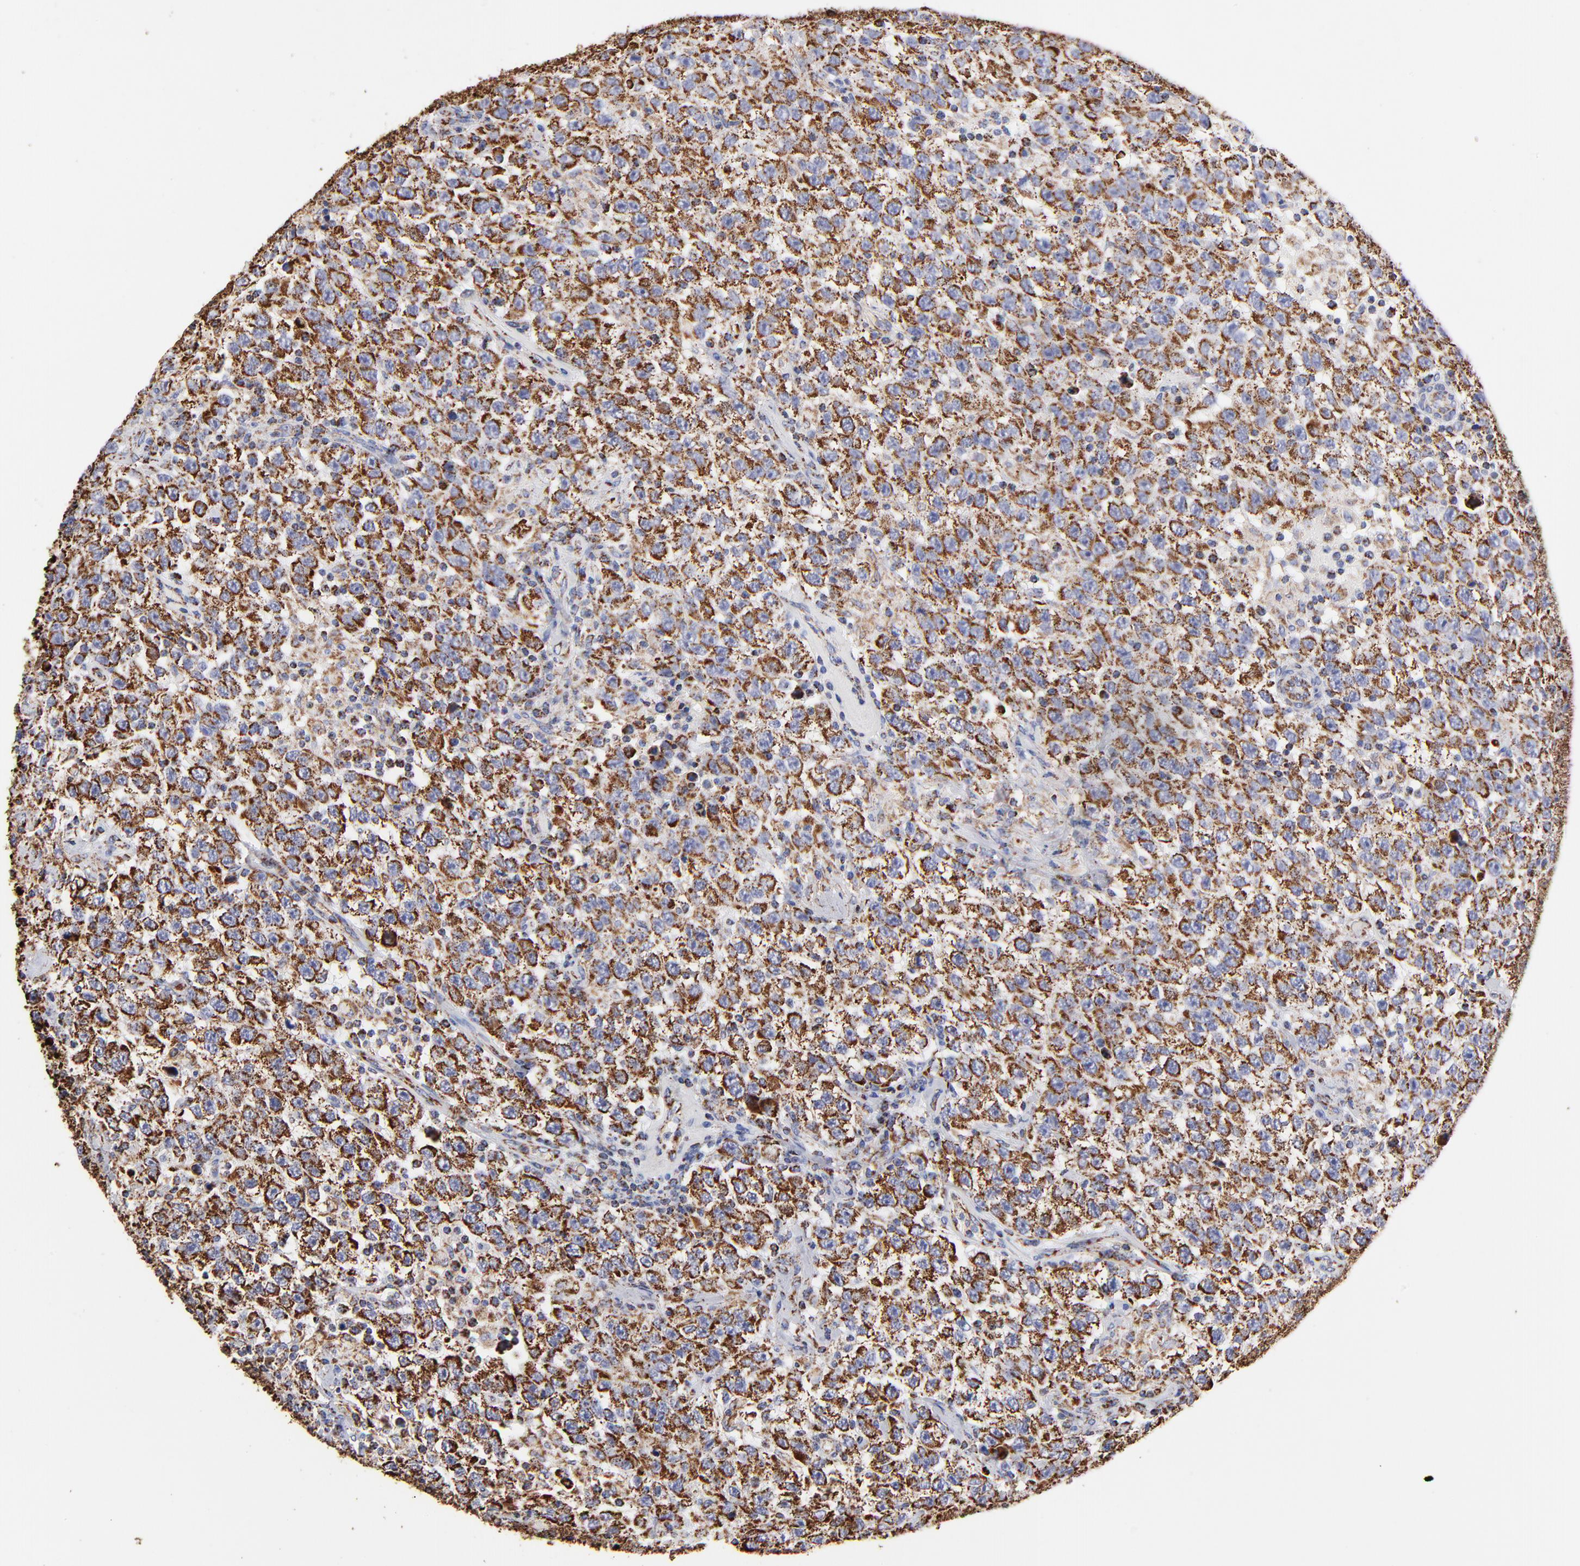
{"staining": {"intensity": "strong", "quantity": ">75%", "location": "cytoplasmic/membranous"}, "tissue": "testis cancer", "cell_type": "Tumor cells", "image_type": "cancer", "snomed": [{"axis": "morphology", "description": "Seminoma, NOS"}, {"axis": "topography", "description": "Testis"}], "caption": "Immunohistochemical staining of testis cancer (seminoma) shows high levels of strong cytoplasmic/membranous protein staining in about >75% of tumor cells. (Brightfield microscopy of DAB IHC at high magnification).", "gene": "PHB1", "patient": {"sex": "male", "age": 41}}